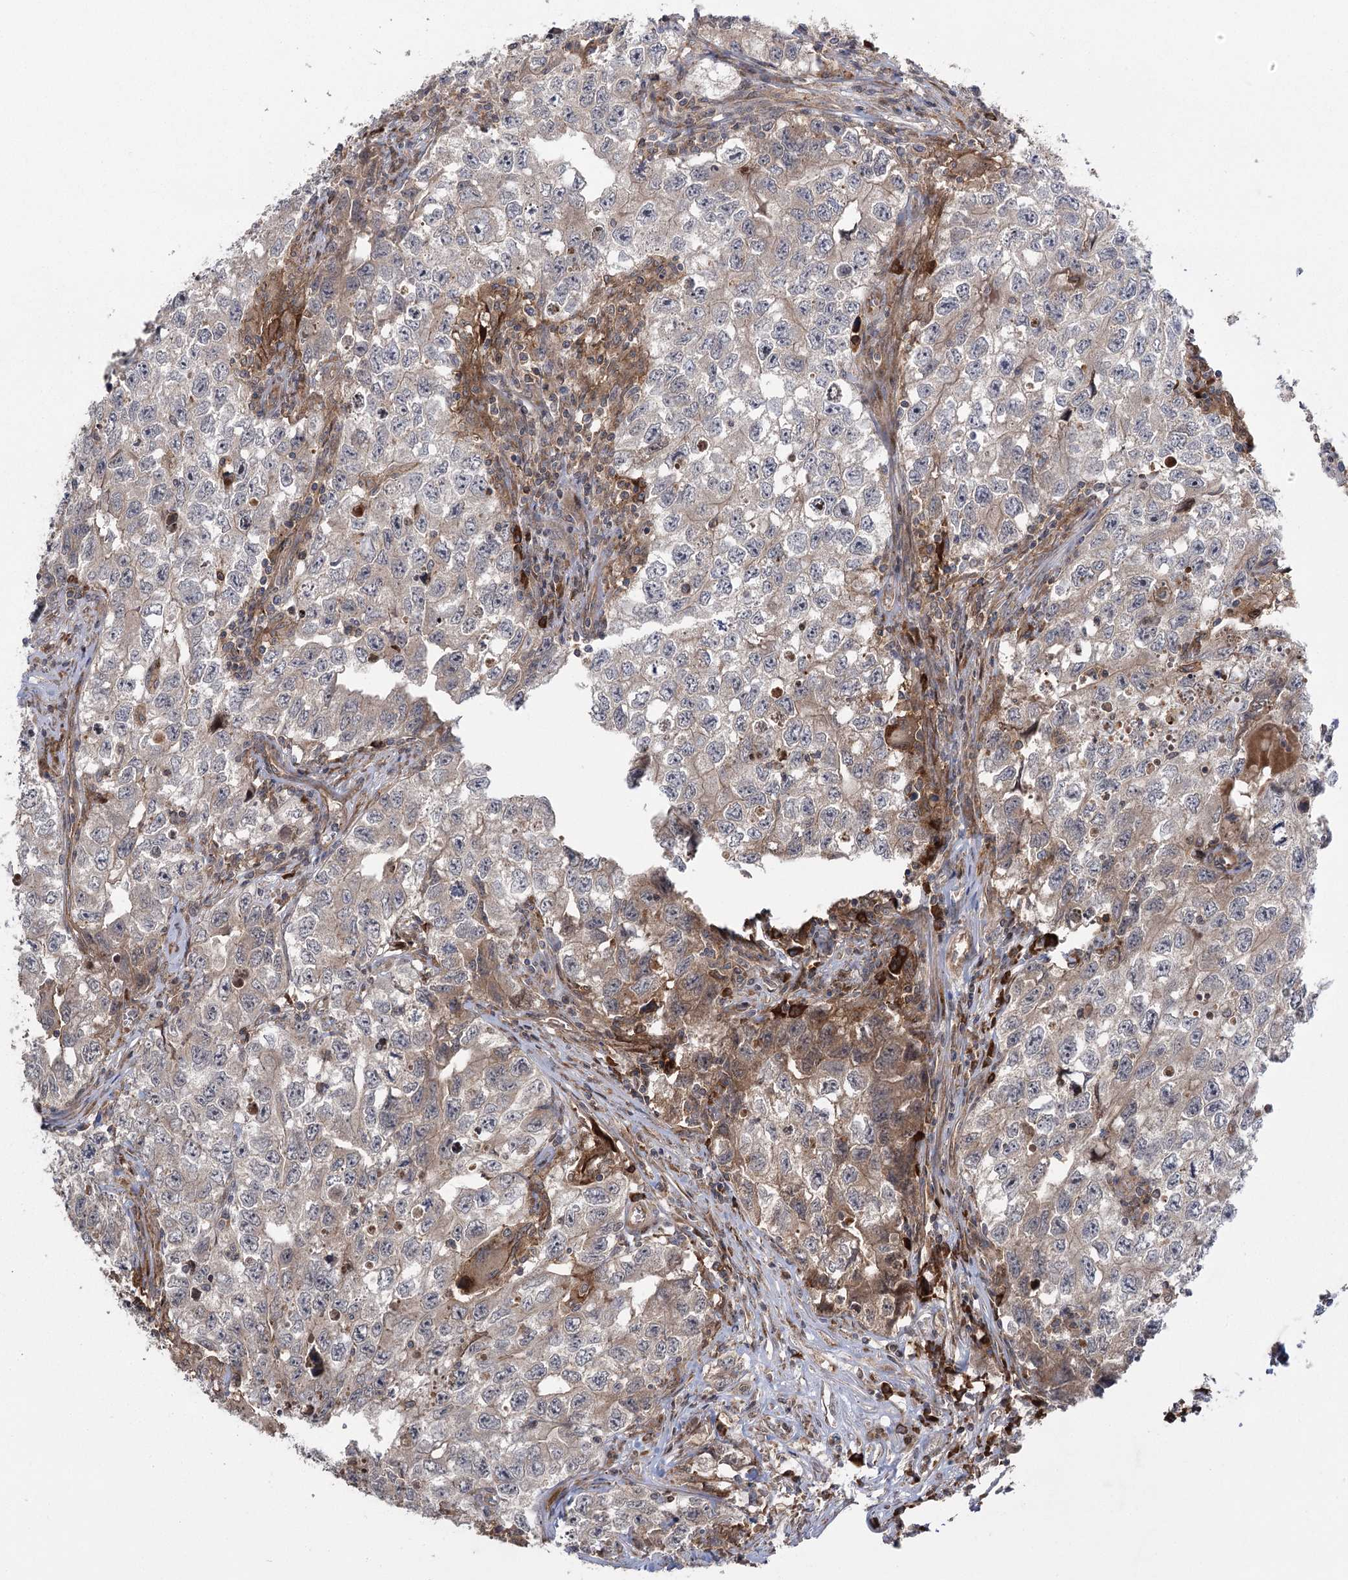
{"staining": {"intensity": "negative", "quantity": "none", "location": "none"}, "tissue": "testis cancer", "cell_type": "Tumor cells", "image_type": "cancer", "snomed": [{"axis": "morphology", "description": "Seminoma, NOS"}, {"axis": "morphology", "description": "Carcinoma, Embryonal, NOS"}, {"axis": "topography", "description": "Testis"}], "caption": "The histopathology image shows no significant positivity in tumor cells of testis cancer.", "gene": "KCNN2", "patient": {"sex": "male", "age": 43}}